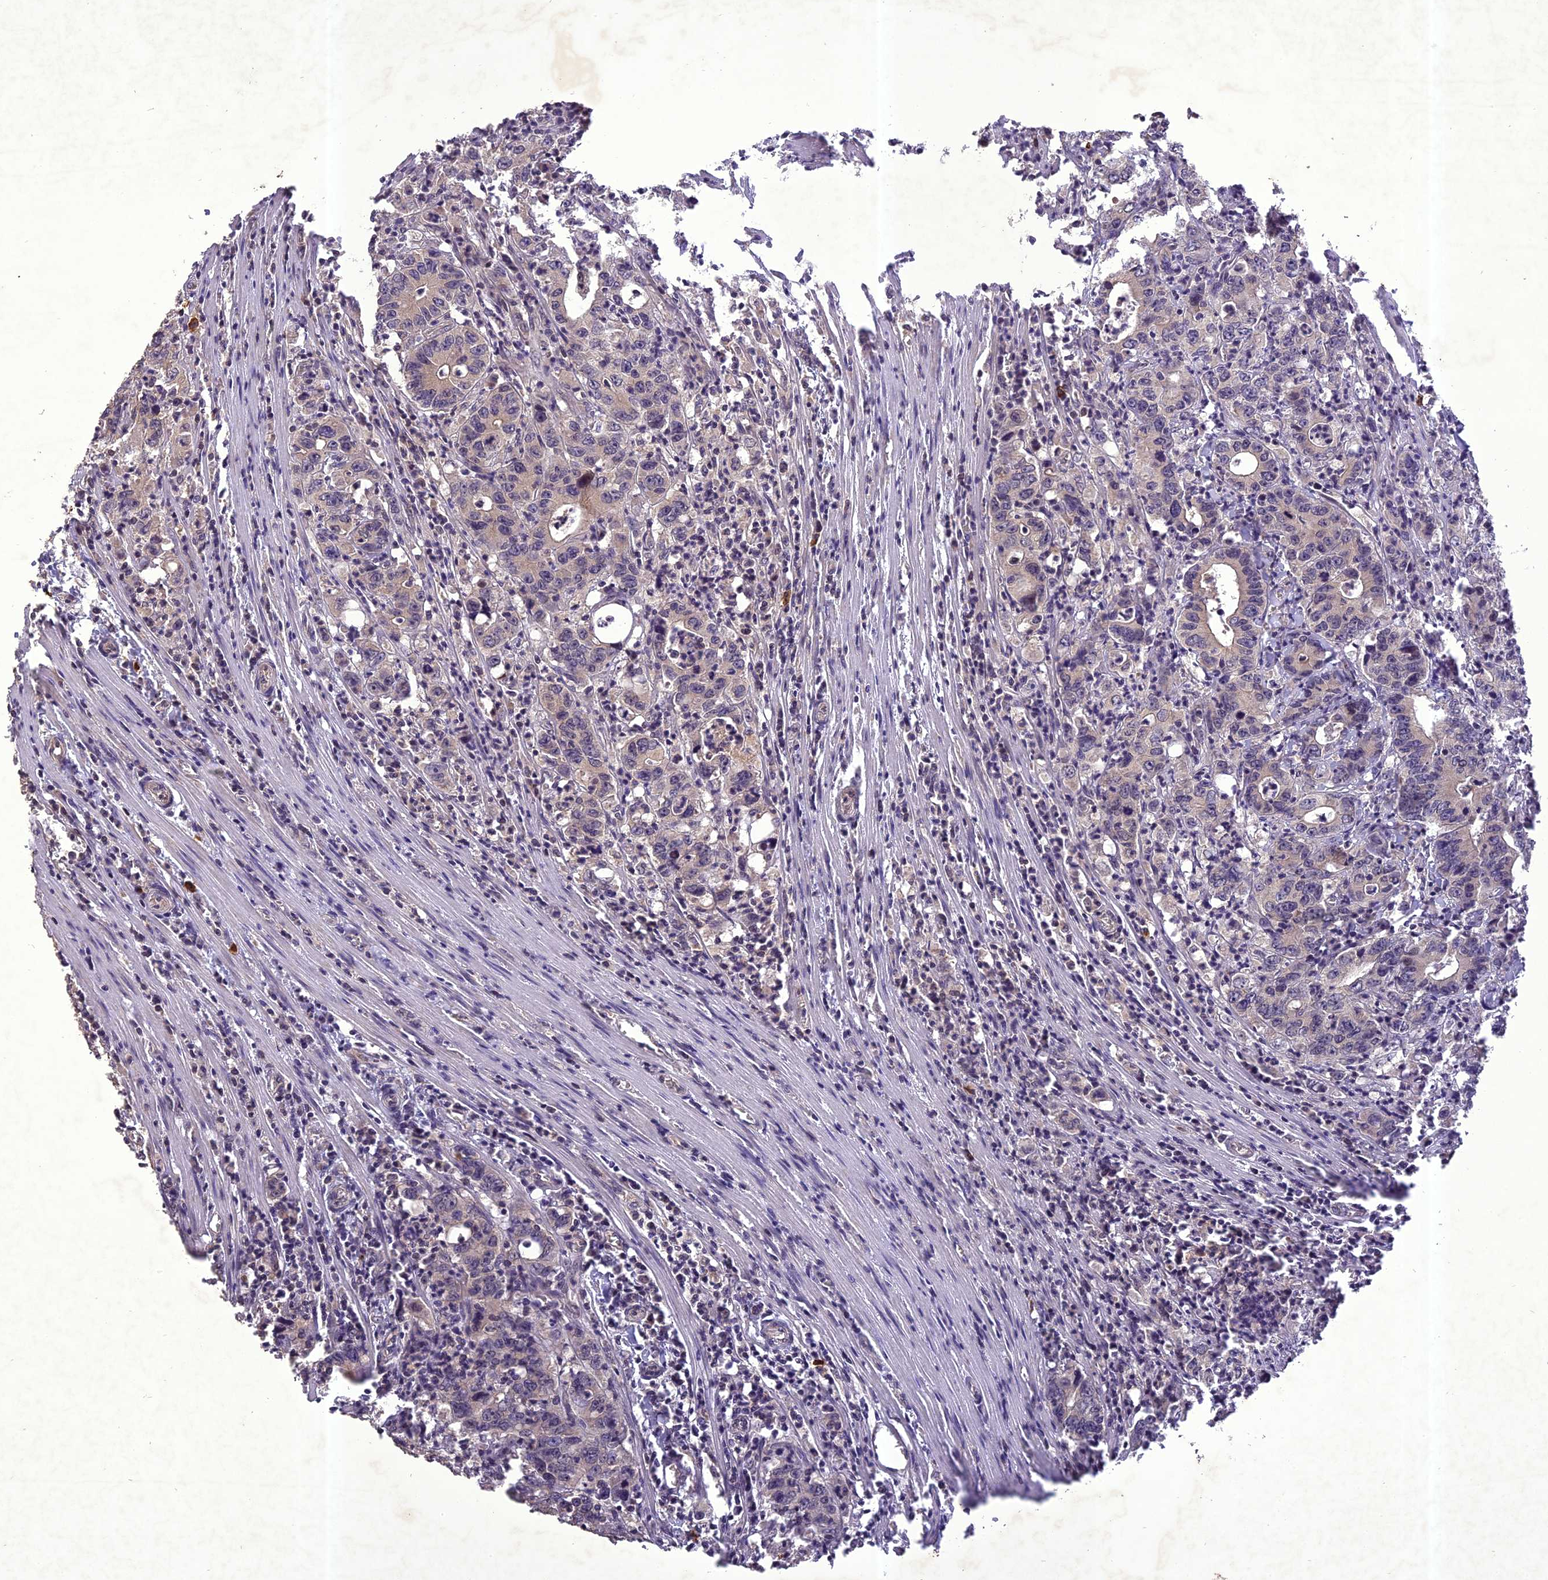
{"staining": {"intensity": "negative", "quantity": "none", "location": "none"}, "tissue": "colorectal cancer", "cell_type": "Tumor cells", "image_type": "cancer", "snomed": [{"axis": "morphology", "description": "Adenocarcinoma, NOS"}, {"axis": "topography", "description": "Colon"}], "caption": "This is a image of IHC staining of colorectal cancer (adenocarcinoma), which shows no expression in tumor cells.", "gene": "TIGD7", "patient": {"sex": "female", "age": 75}}